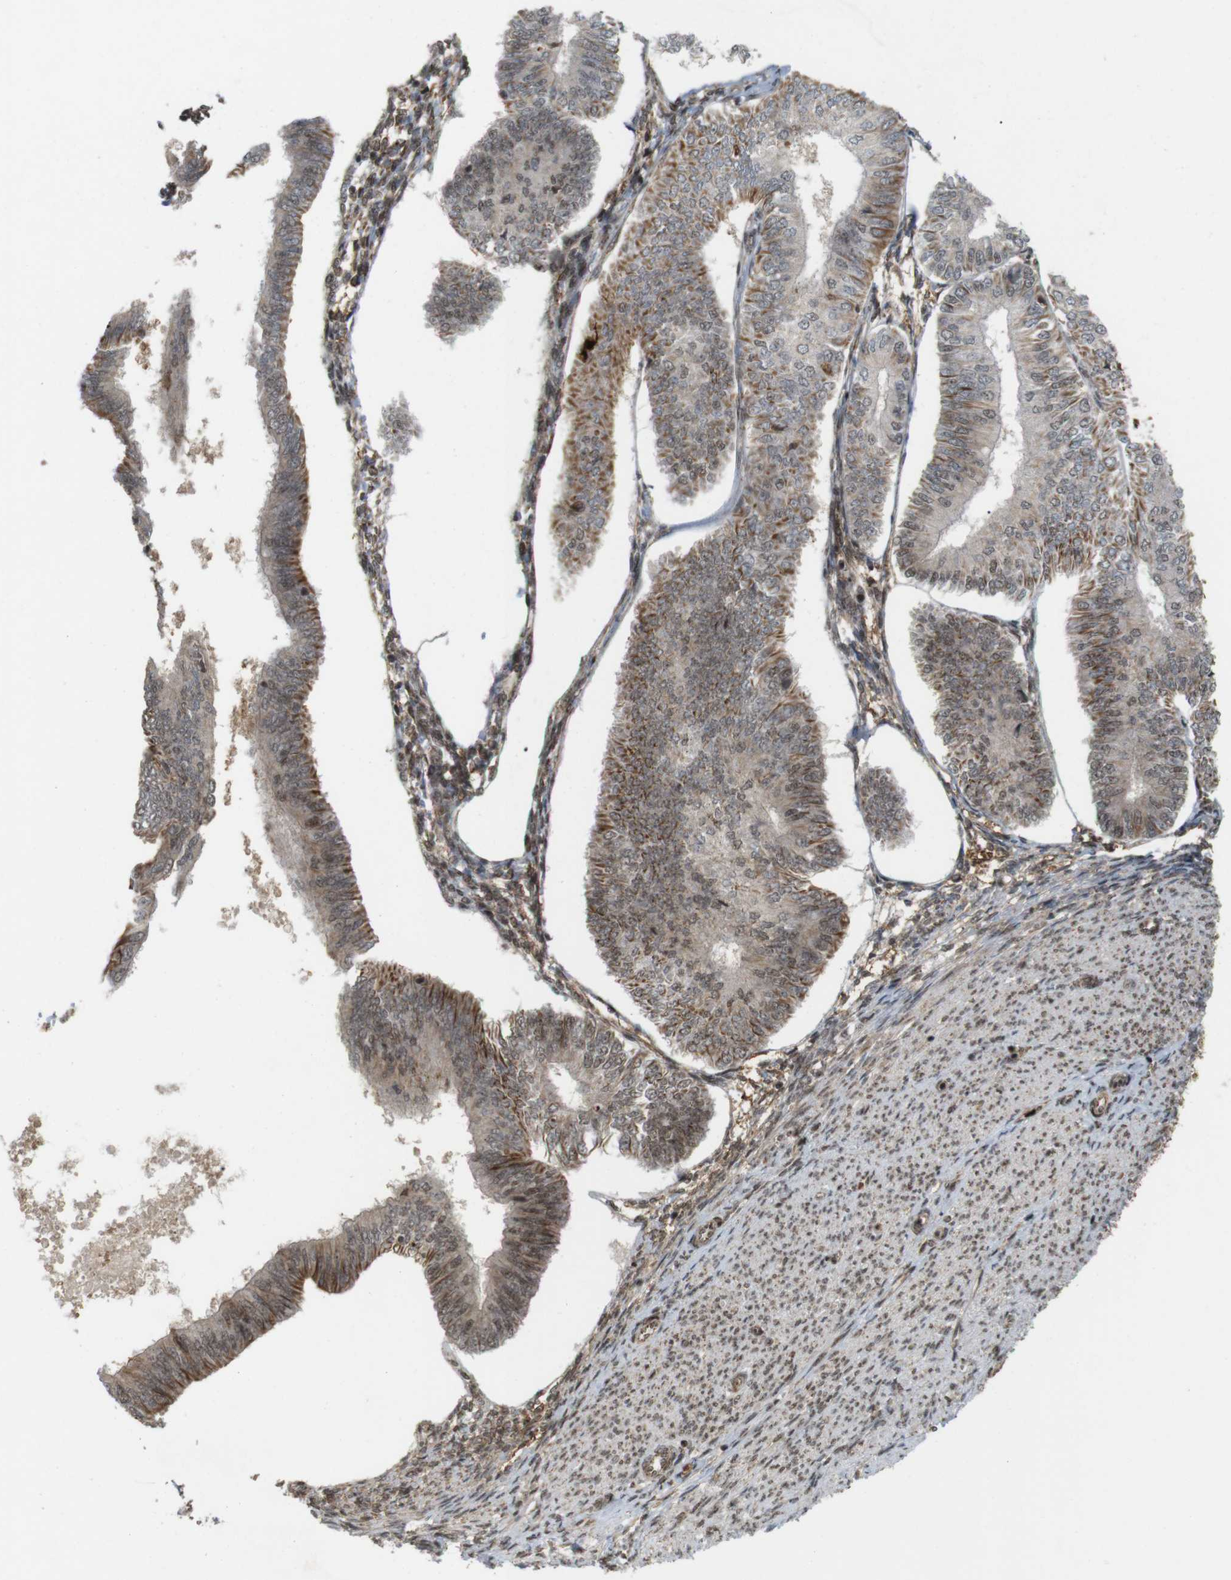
{"staining": {"intensity": "moderate", "quantity": ">75%", "location": "cytoplasmic/membranous,nuclear"}, "tissue": "endometrial cancer", "cell_type": "Tumor cells", "image_type": "cancer", "snomed": [{"axis": "morphology", "description": "Adenocarcinoma, NOS"}, {"axis": "topography", "description": "Endometrium"}], "caption": "Tumor cells exhibit moderate cytoplasmic/membranous and nuclear staining in approximately >75% of cells in endometrial cancer (adenocarcinoma).", "gene": "SP2", "patient": {"sex": "female", "age": 58}}